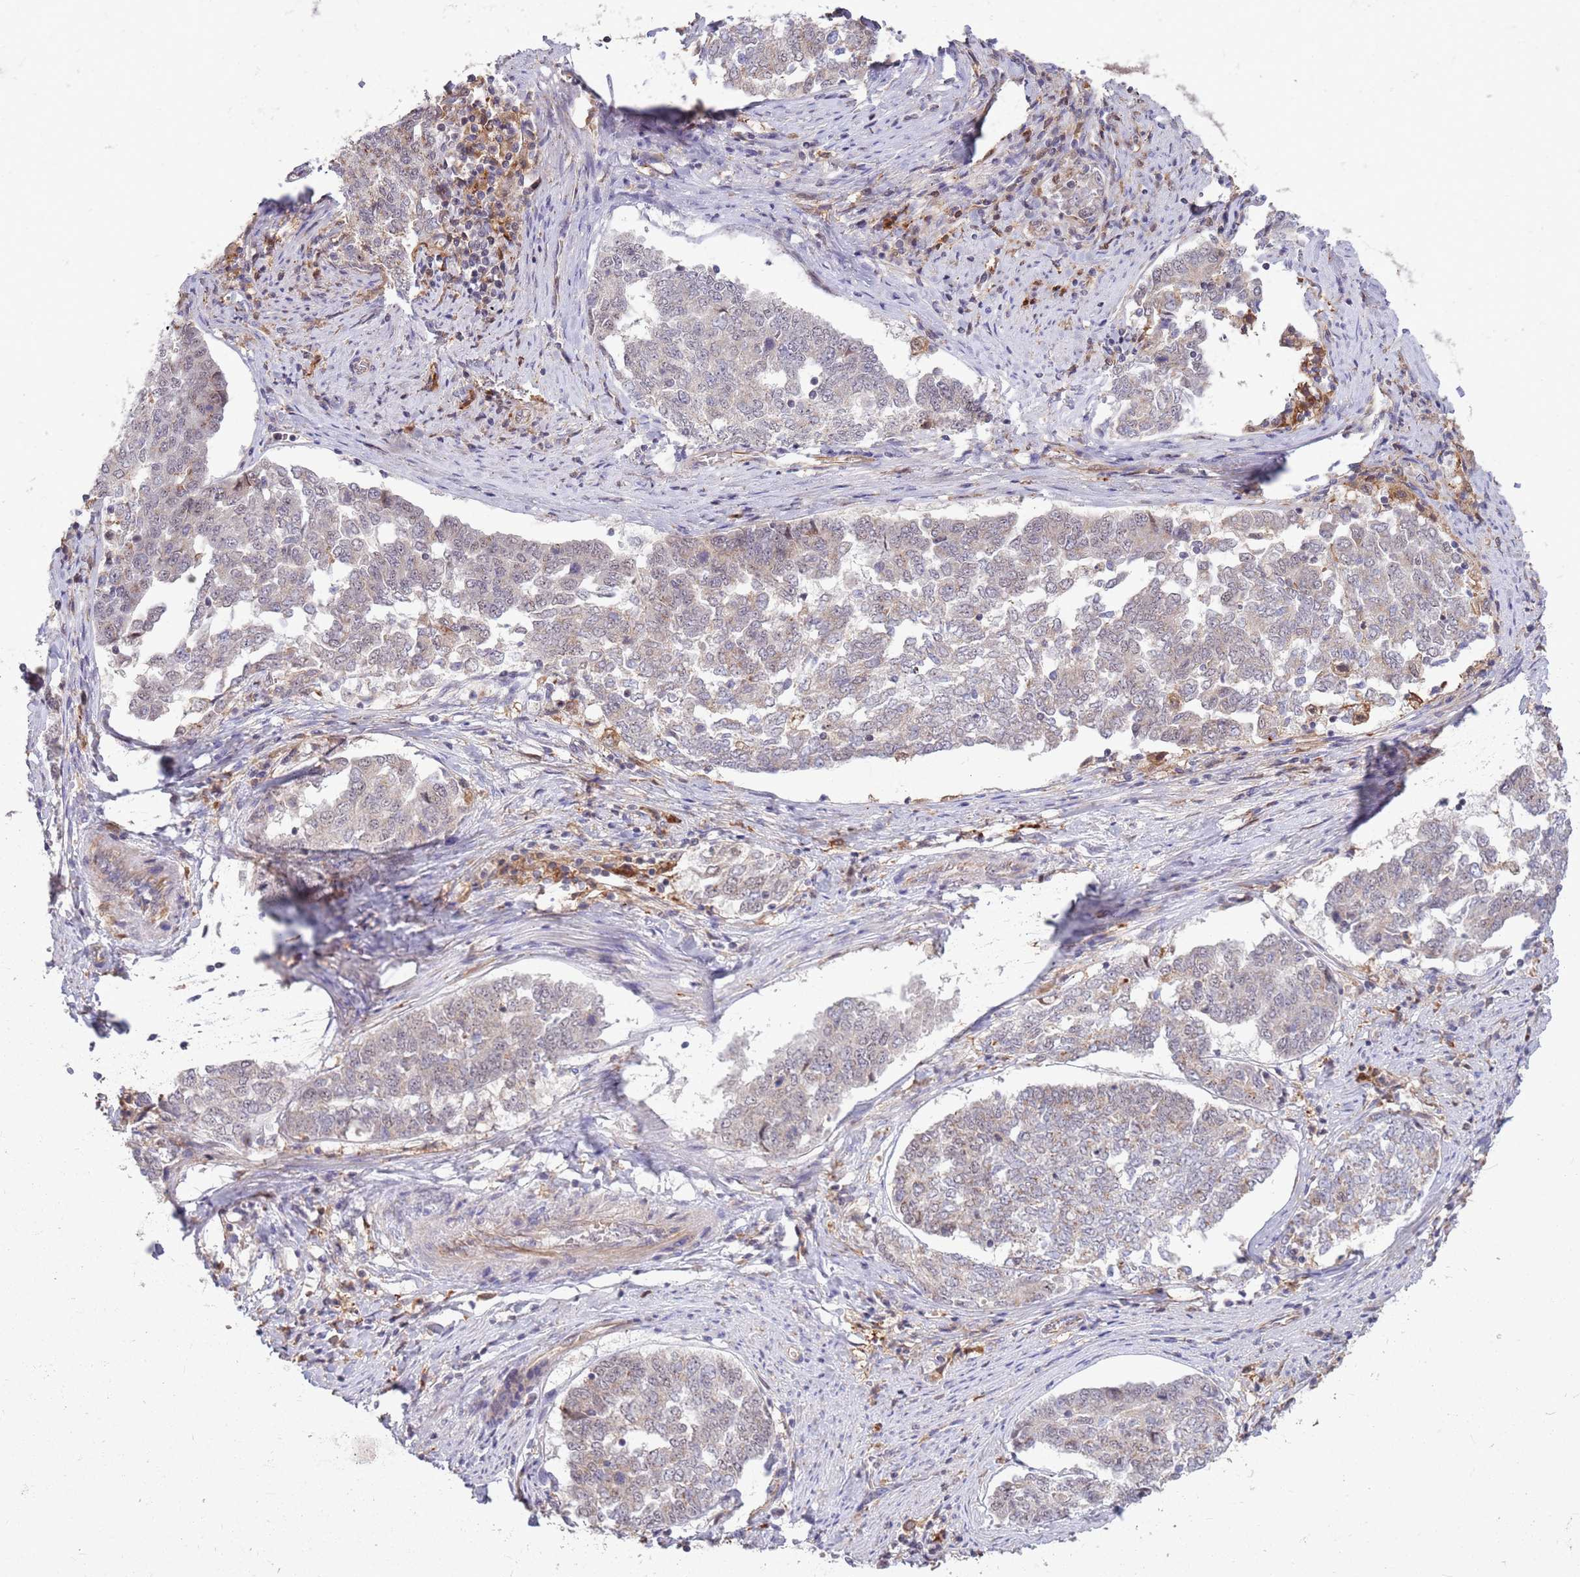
{"staining": {"intensity": "weak", "quantity": "<25%", "location": "cytoplasmic/membranous"}, "tissue": "endometrial cancer", "cell_type": "Tumor cells", "image_type": "cancer", "snomed": [{"axis": "morphology", "description": "Adenocarcinoma, NOS"}, {"axis": "topography", "description": "Endometrium"}], "caption": "Immunohistochemistry of endometrial cancer (adenocarcinoma) shows no expression in tumor cells.", "gene": "CCNJL", "patient": {"sex": "female", "age": 80}}